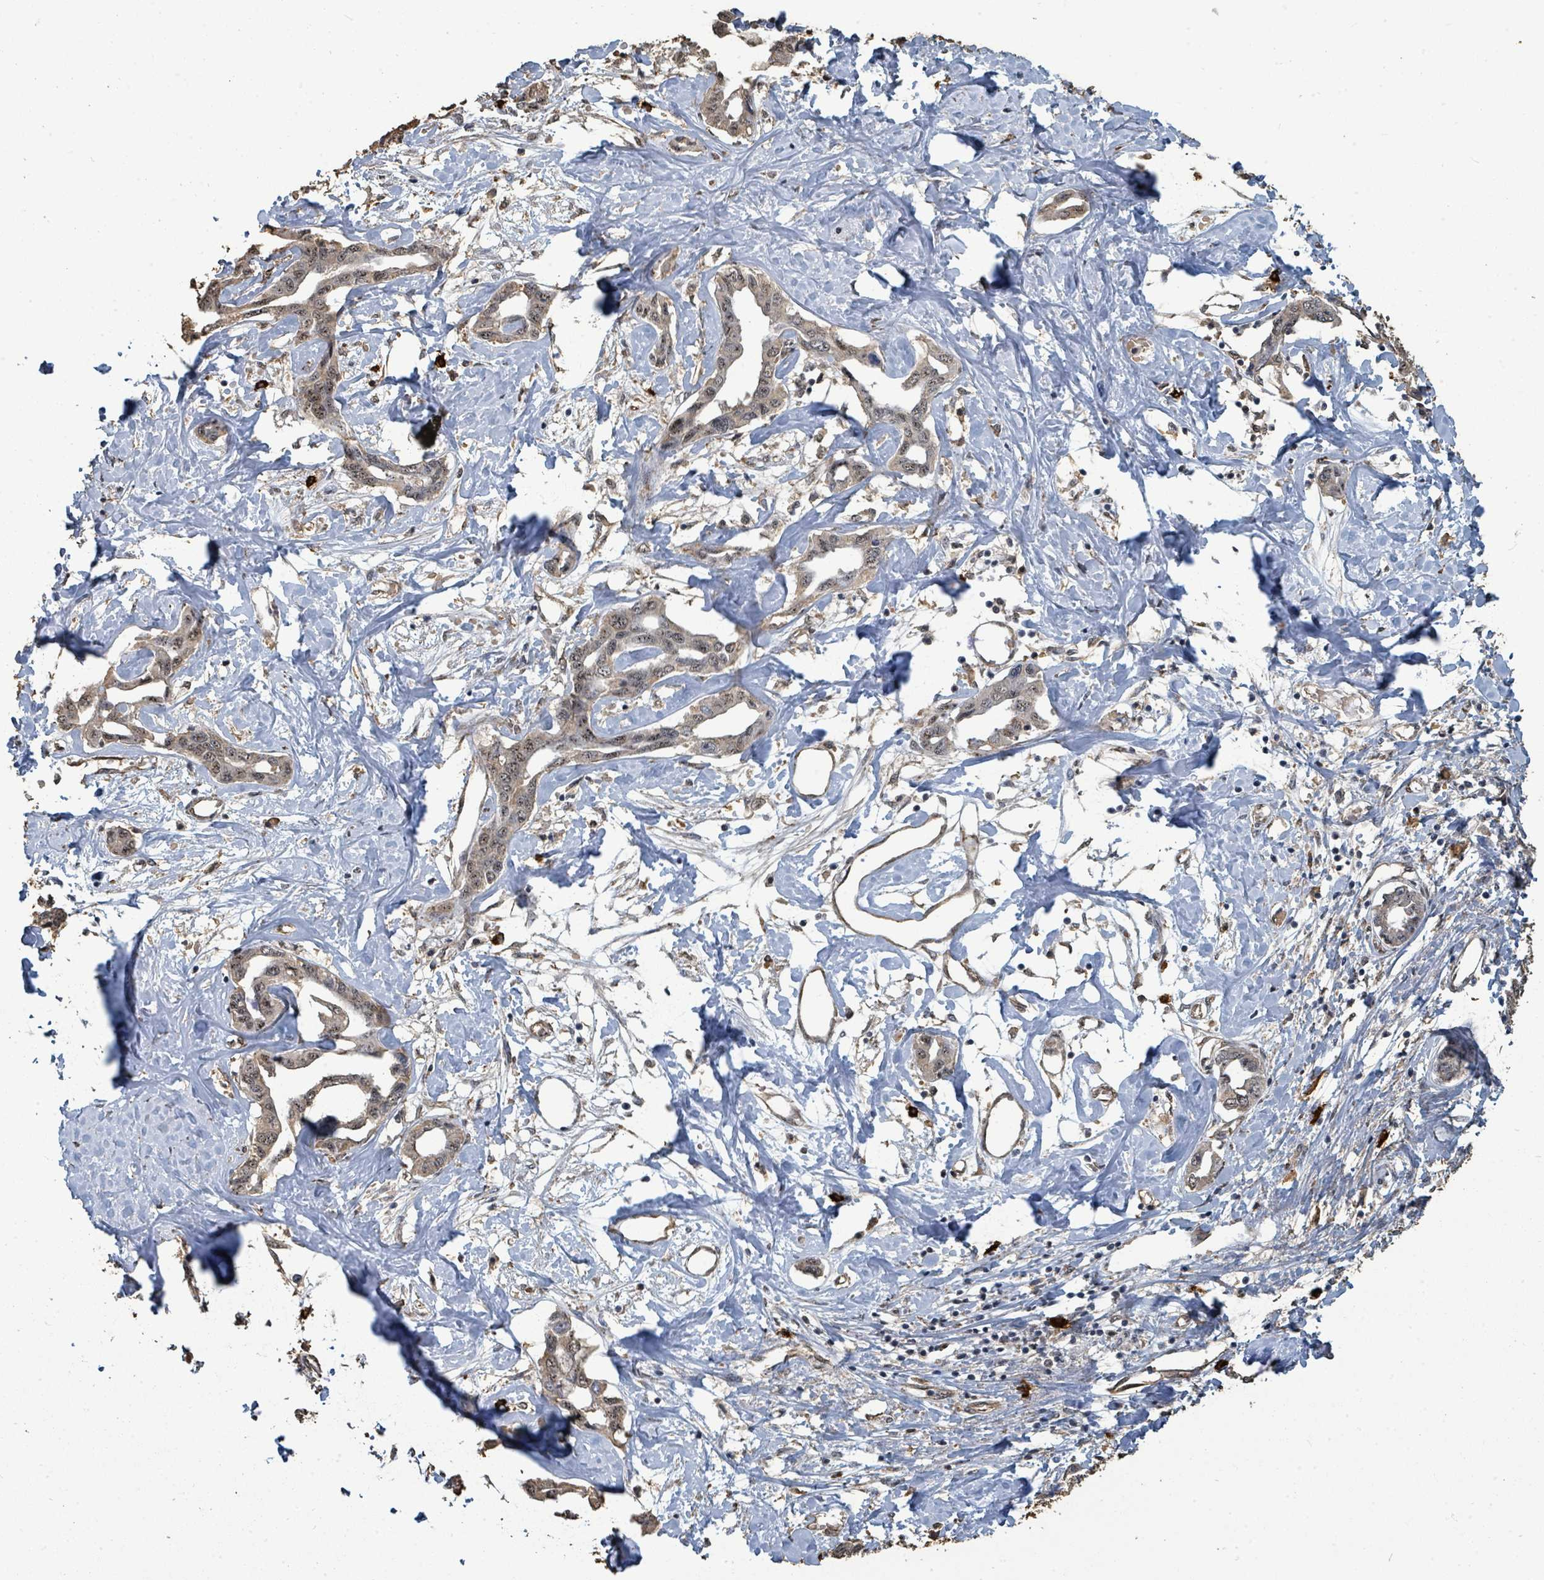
{"staining": {"intensity": "weak", "quantity": "25%-75%", "location": "cytoplasmic/membranous,nuclear"}, "tissue": "liver cancer", "cell_type": "Tumor cells", "image_type": "cancer", "snomed": [{"axis": "morphology", "description": "Cholangiocarcinoma"}, {"axis": "topography", "description": "Liver"}], "caption": "This is an image of immunohistochemistry staining of liver cholangiocarcinoma, which shows weak staining in the cytoplasmic/membranous and nuclear of tumor cells.", "gene": "C6orf52", "patient": {"sex": "male", "age": 59}}